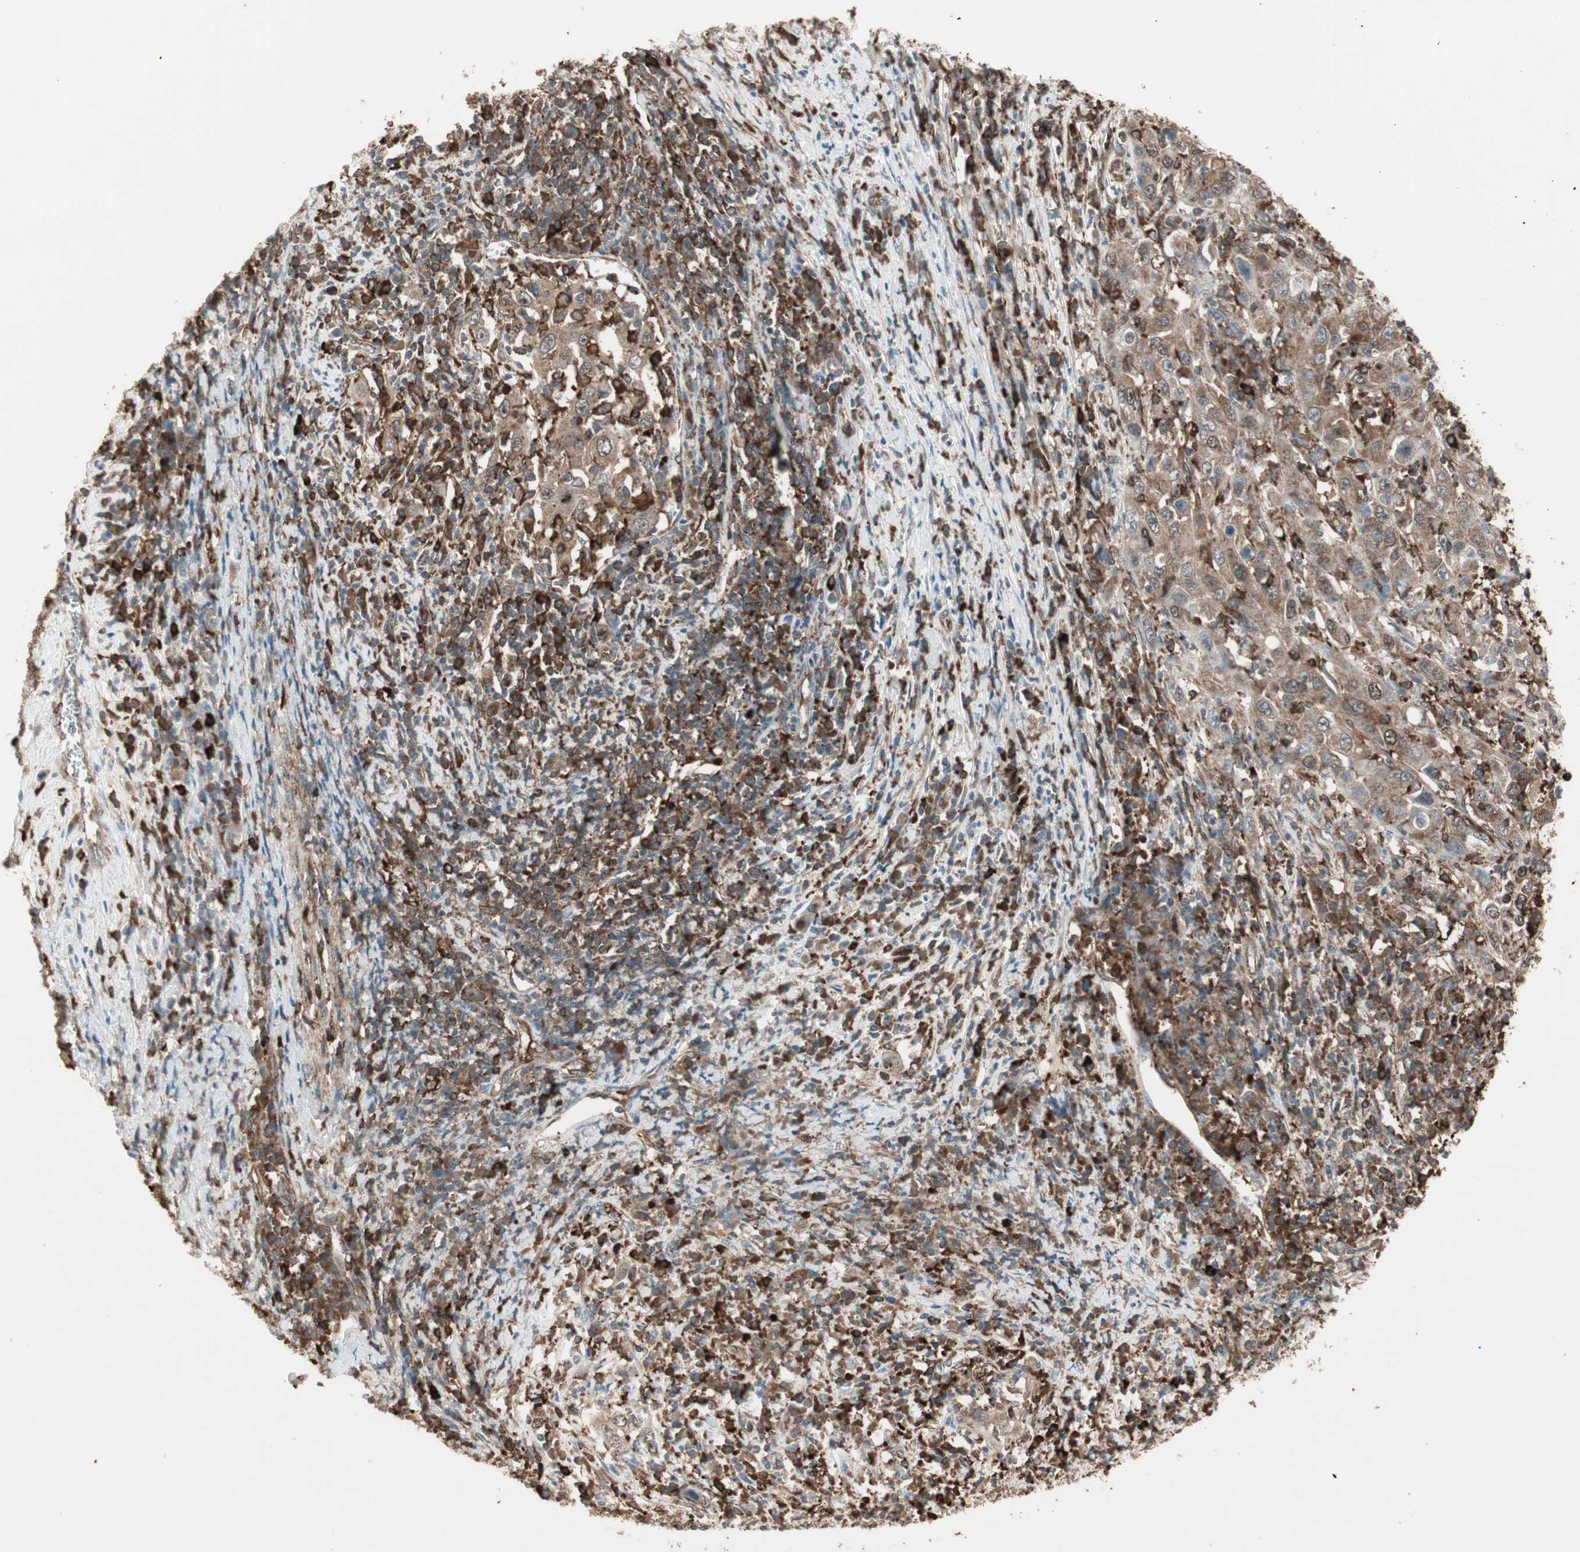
{"staining": {"intensity": "moderate", "quantity": ">75%", "location": "cytoplasmic/membranous,nuclear"}, "tissue": "cervical cancer", "cell_type": "Tumor cells", "image_type": "cancer", "snomed": [{"axis": "morphology", "description": "Squamous cell carcinoma, NOS"}, {"axis": "topography", "description": "Cervix"}], "caption": "Protein expression analysis of cervical cancer reveals moderate cytoplasmic/membranous and nuclear positivity in approximately >75% of tumor cells. The protein of interest is stained brown, and the nuclei are stained in blue (DAB IHC with brightfield microscopy, high magnification).", "gene": "MMP3", "patient": {"sex": "female", "age": 46}}